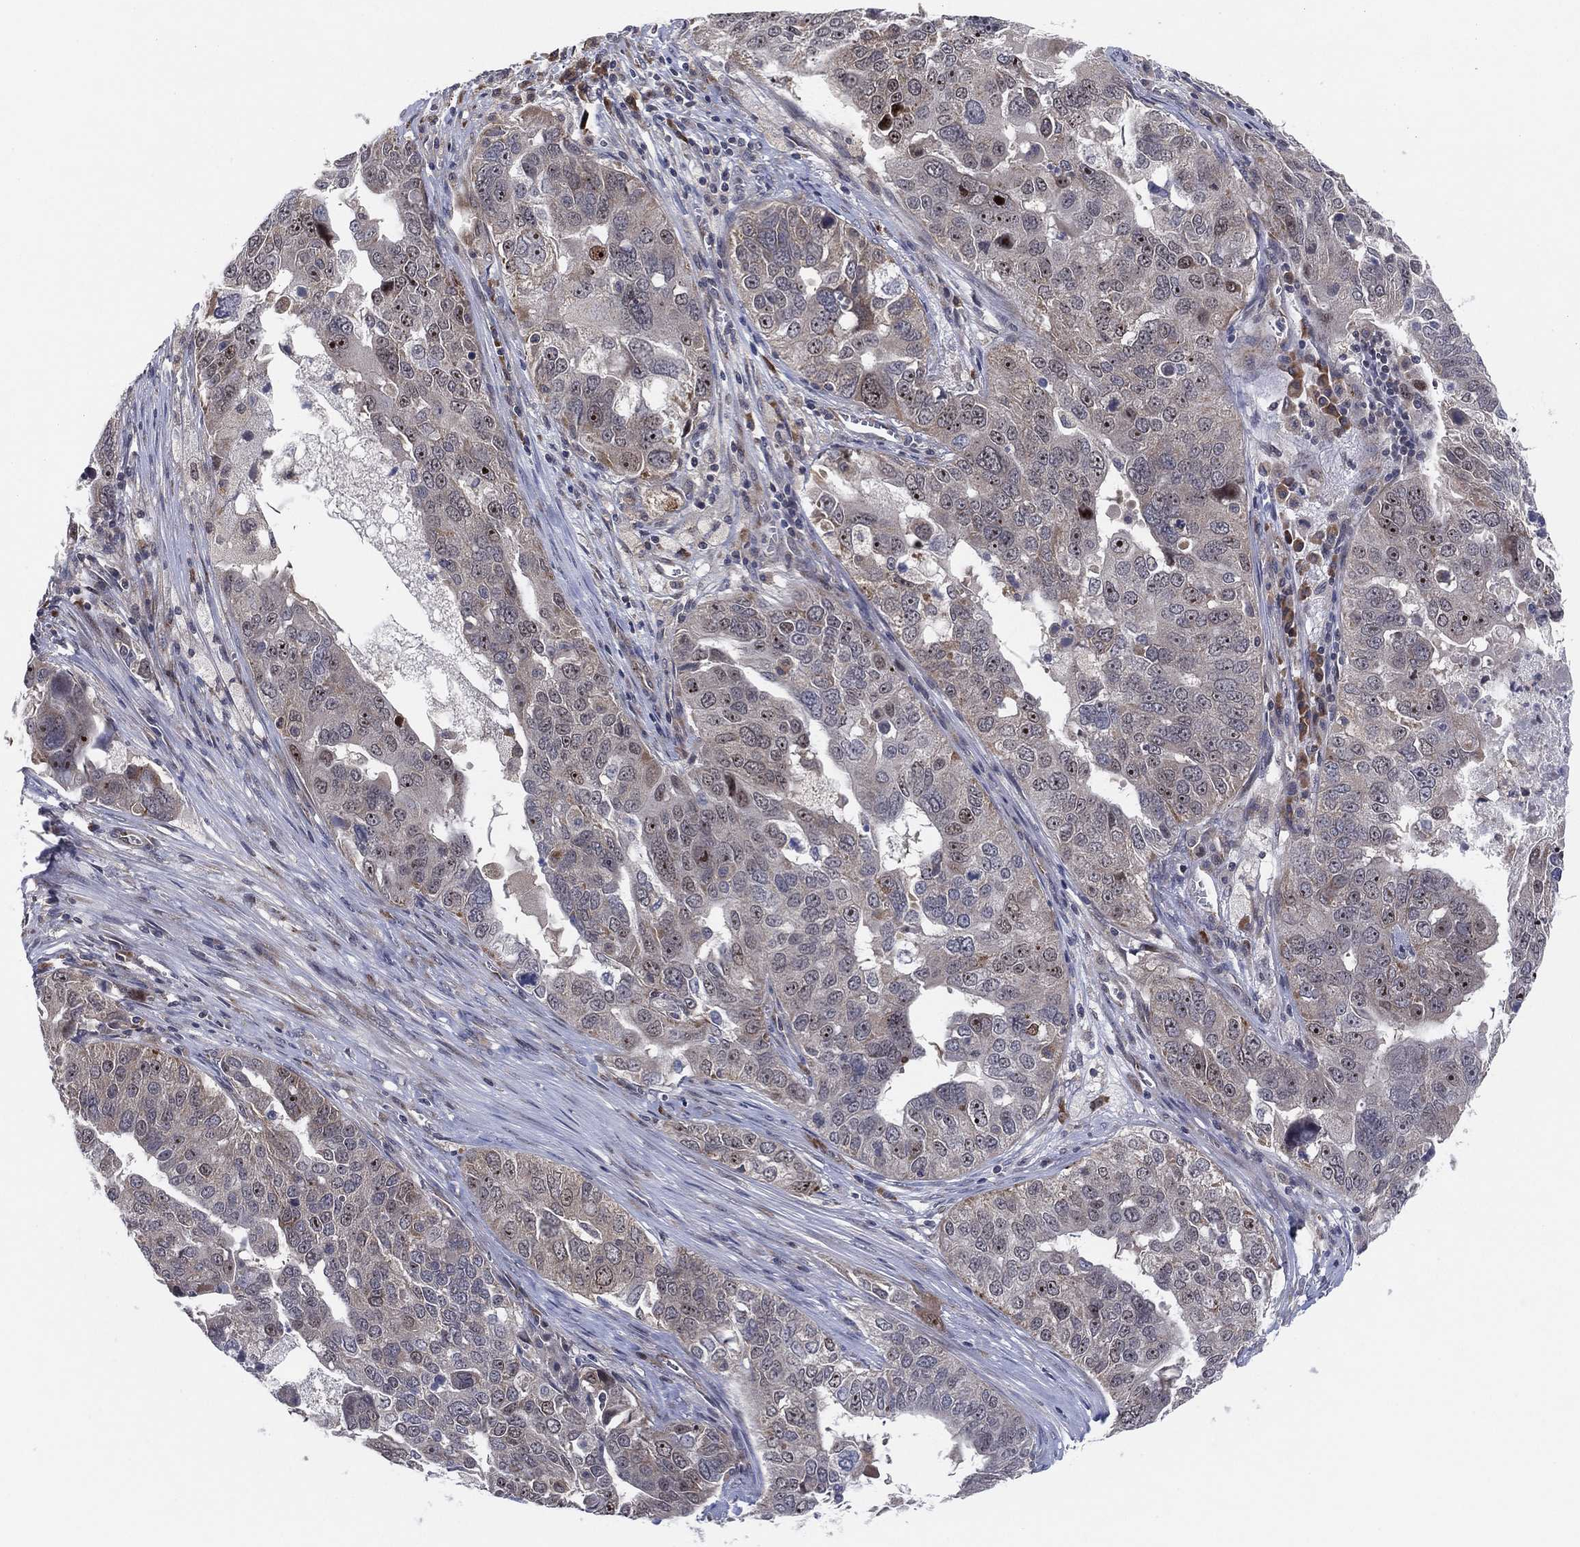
{"staining": {"intensity": "negative", "quantity": "none", "location": "none"}, "tissue": "ovarian cancer", "cell_type": "Tumor cells", "image_type": "cancer", "snomed": [{"axis": "morphology", "description": "Carcinoma, endometroid"}, {"axis": "topography", "description": "Soft tissue"}, {"axis": "topography", "description": "Ovary"}], "caption": "This is an immunohistochemistry micrograph of human ovarian cancer (endometroid carcinoma). There is no staining in tumor cells.", "gene": "FAM104A", "patient": {"sex": "female", "age": 52}}